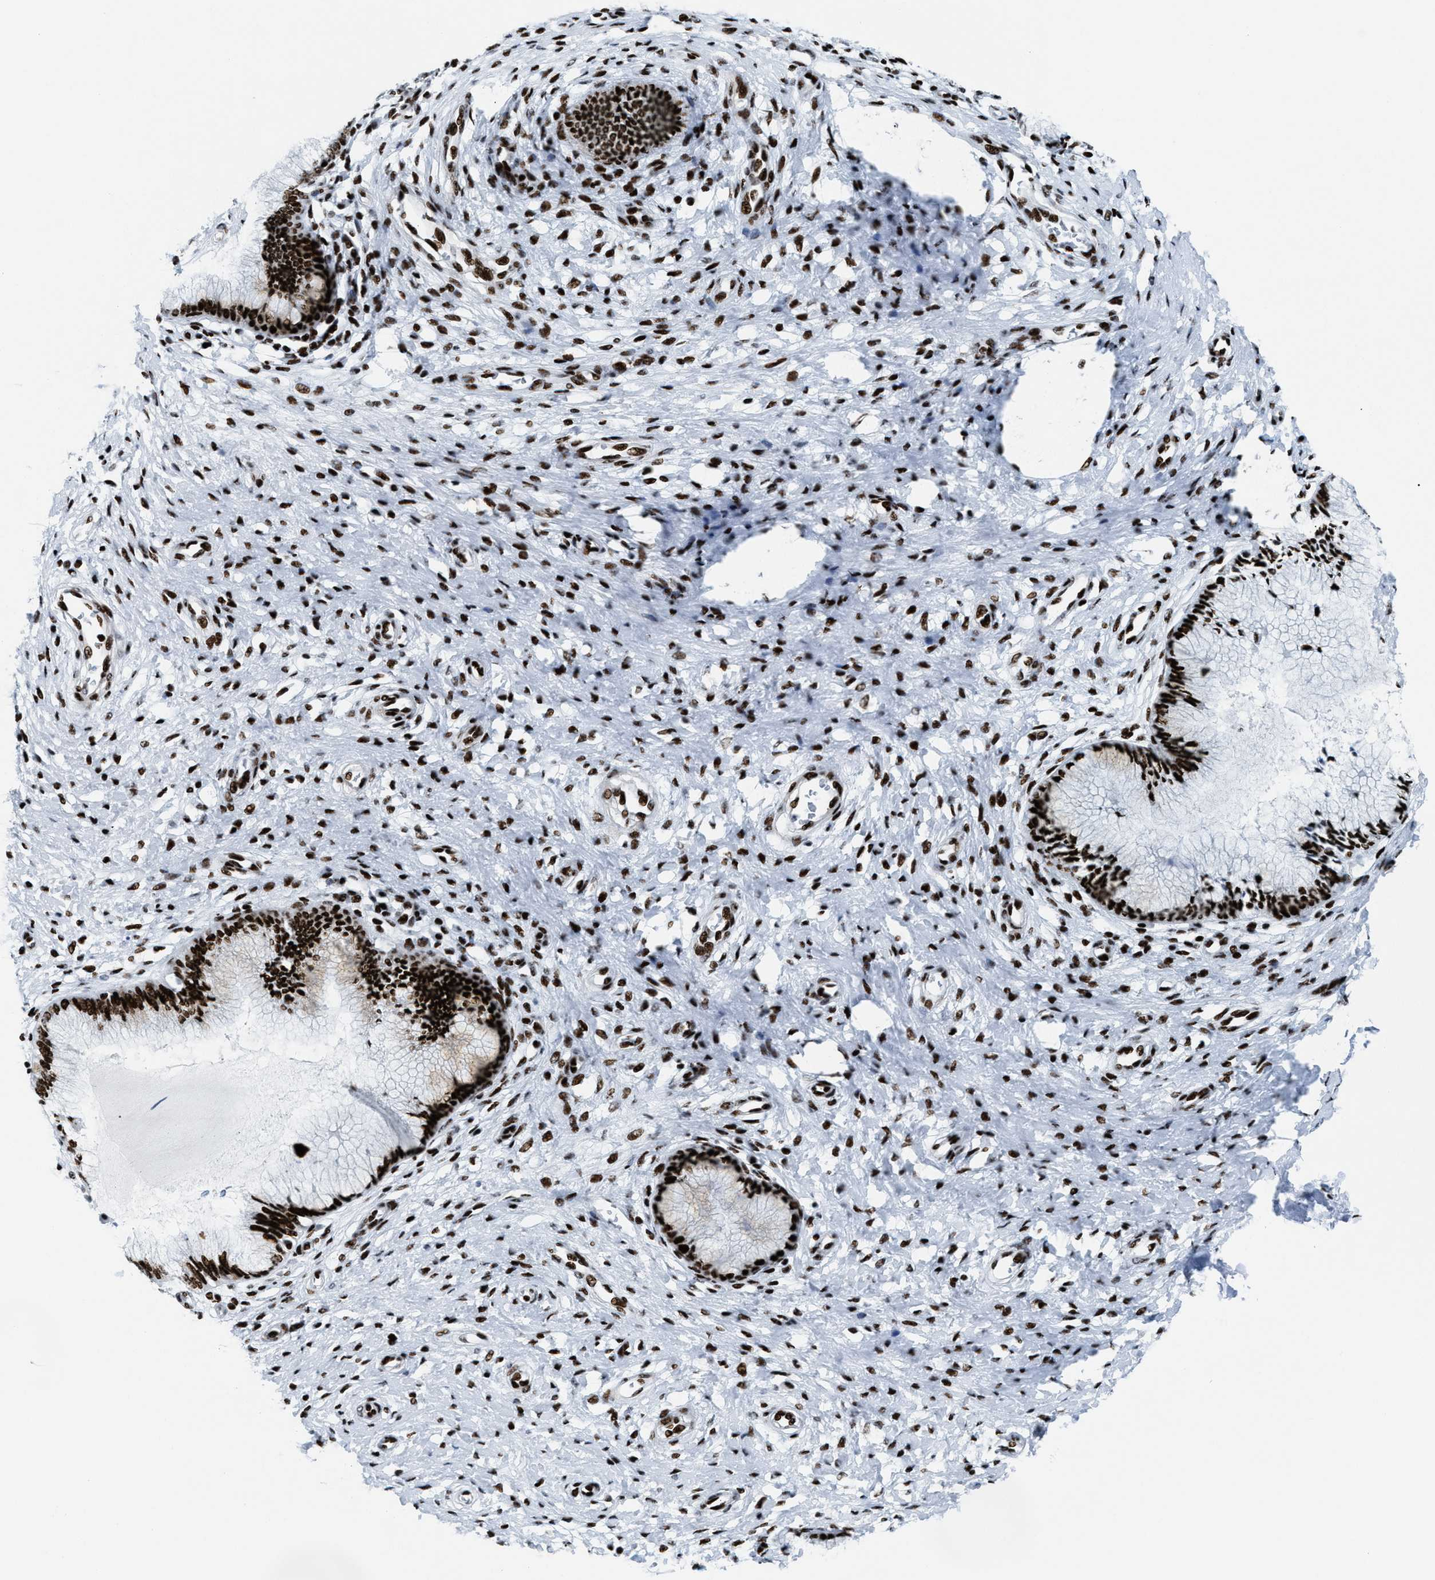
{"staining": {"intensity": "strong", "quantity": ">75%", "location": "nuclear"}, "tissue": "cervix", "cell_type": "Glandular cells", "image_type": "normal", "snomed": [{"axis": "morphology", "description": "Normal tissue, NOS"}, {"axis": "topography", "description": "Cervix"}], "caption": "DAB immunohistochemical staining of normal human cervix displays strong nuclear protein positivity in approximately >75% of glandular cells.", "gene": "NONO", "patient": {"sex": "female", "age": 55}}